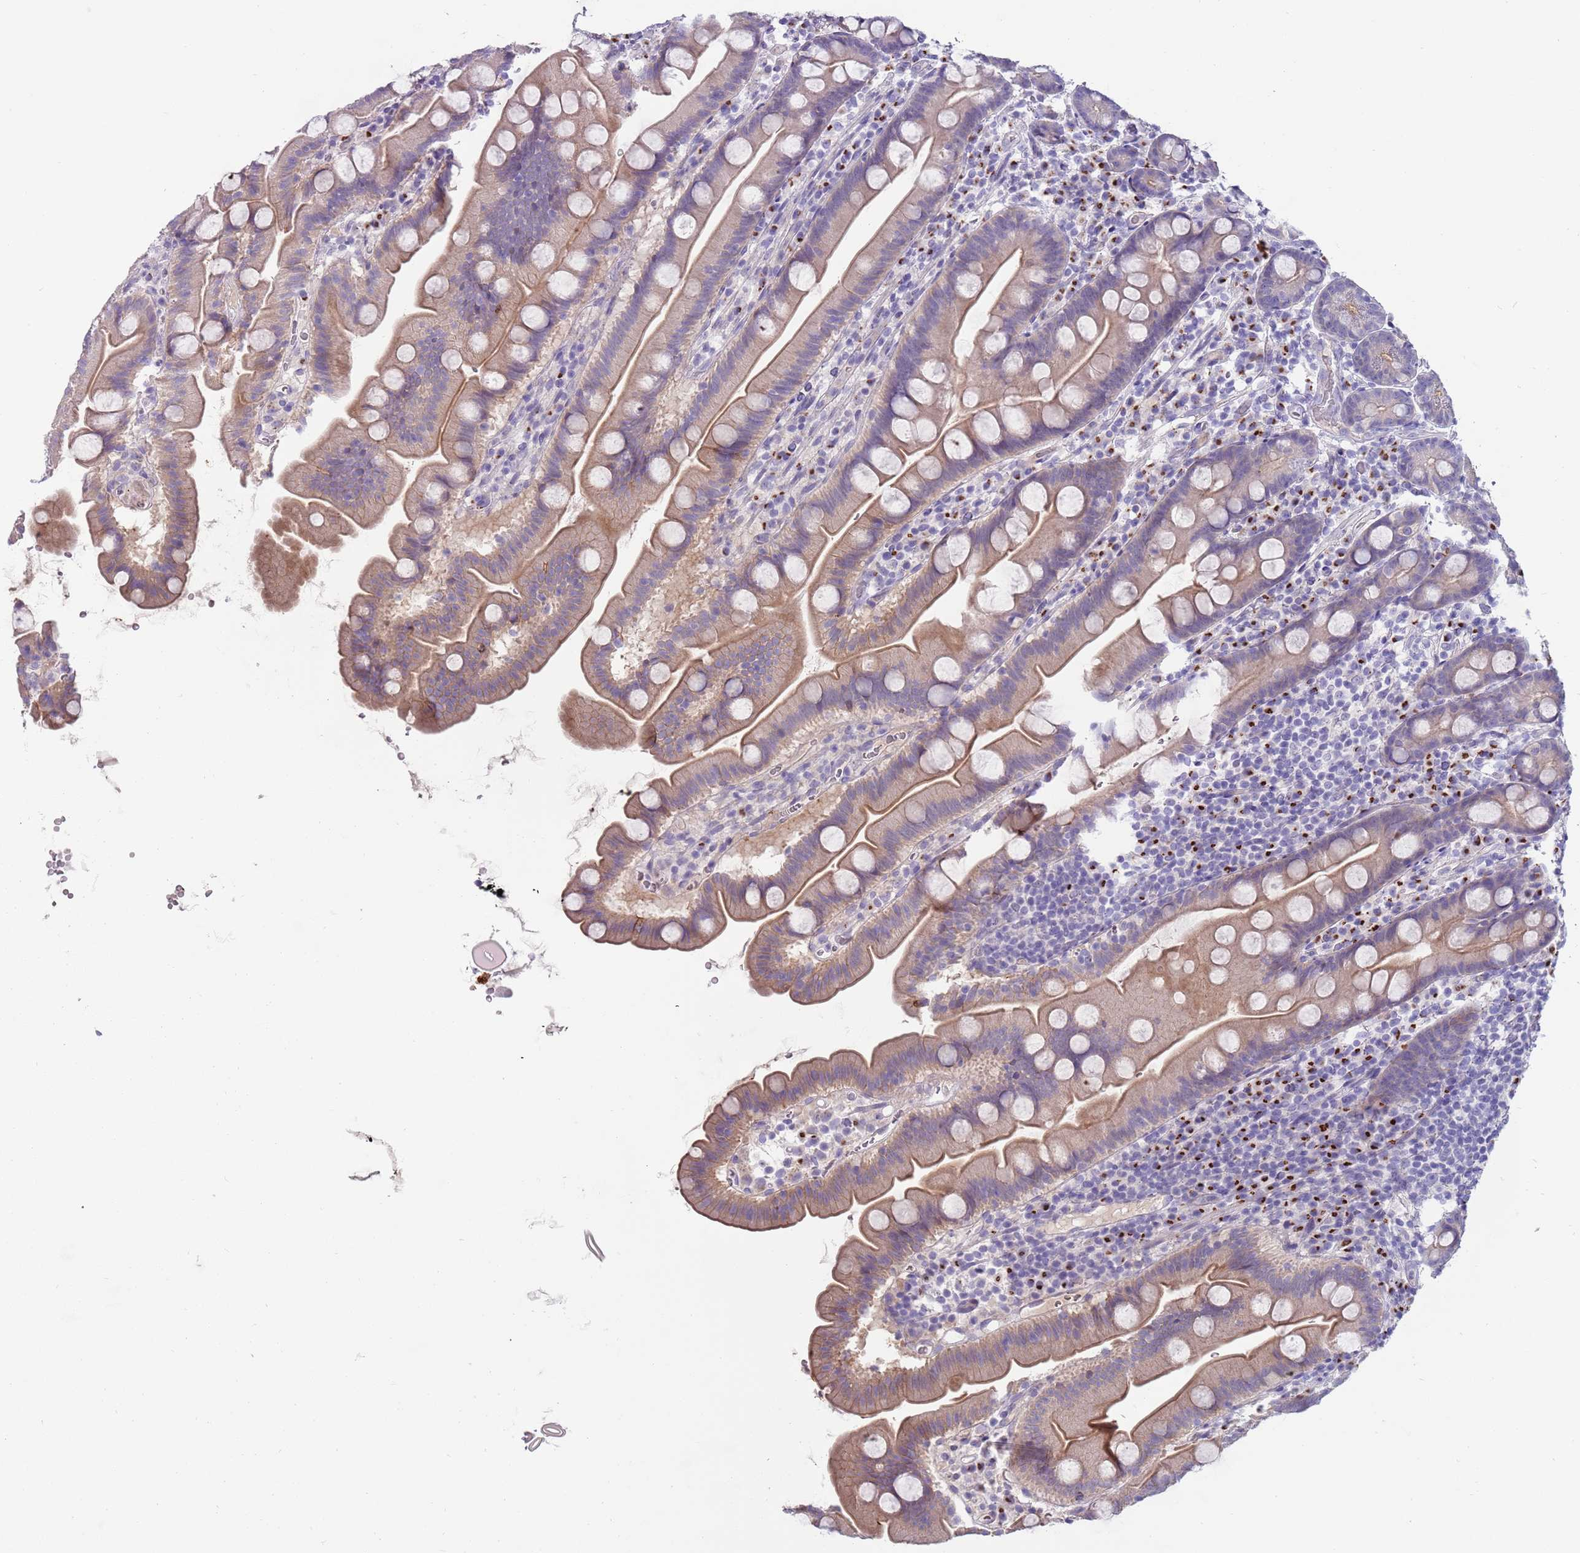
{"staining": {"intensity": "moderate", "quantity": "25%-75%", "location": "cytoplasmic/membranous"}, "tissue": "small intestine", "cell_type": "Glandular cells", "image_type": "normal", "snomed": [{"axis": "morphology", "description": "Normal tissue, NOS"}, {"axis": "topography", "description": "Small intestine"}], "caption": "Glandular cells demonstrate medium levels of moderate cytoplasmic/membranous expression in about 25%-75% of cells in benign small intestine. (IHC, brightfield microscopy, high magnification).", "gene": "C2CD3", "patient": {"sex": "female", "age": 68}}